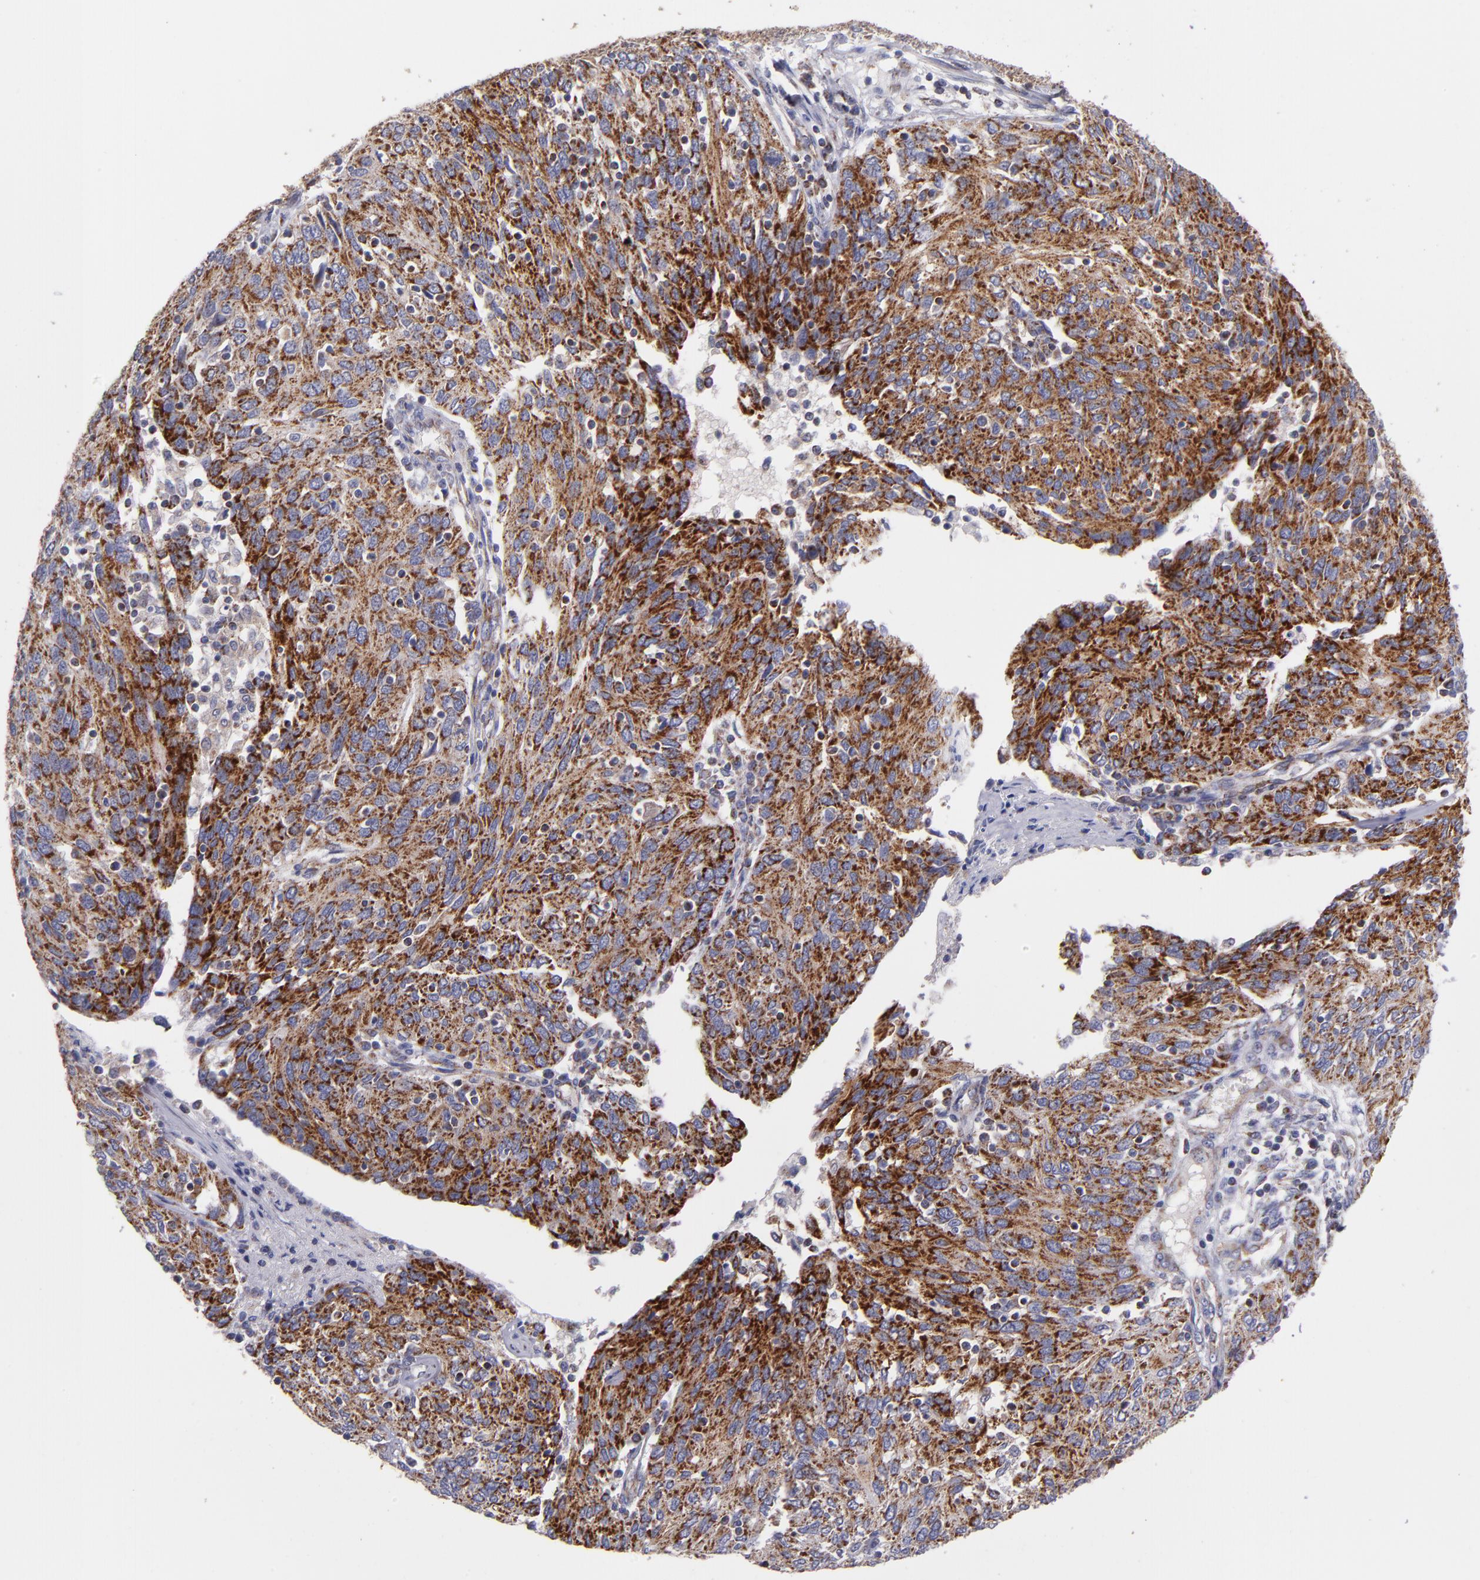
{"staining": {"intensity": "moderate", "quantity": ">75%", "location": "cytoplasmic/membranous"}, "tissue": "ovarian cancer", "cell_type": "Tumor cells", "image_type": "cancer", "snomed": [{"axis": "morphology", "description": "Carcinoma, endometroid"}, {"axis": "topography", "description": "Ovary"}], "caption": "Protein expression analysis of human ovarian cancer reveals moderate cytoplasmic/membranous expression in approximately >75% of tumor cells.", "gene": "CLTA", "patient": {"sex": "female", "age": 50}}